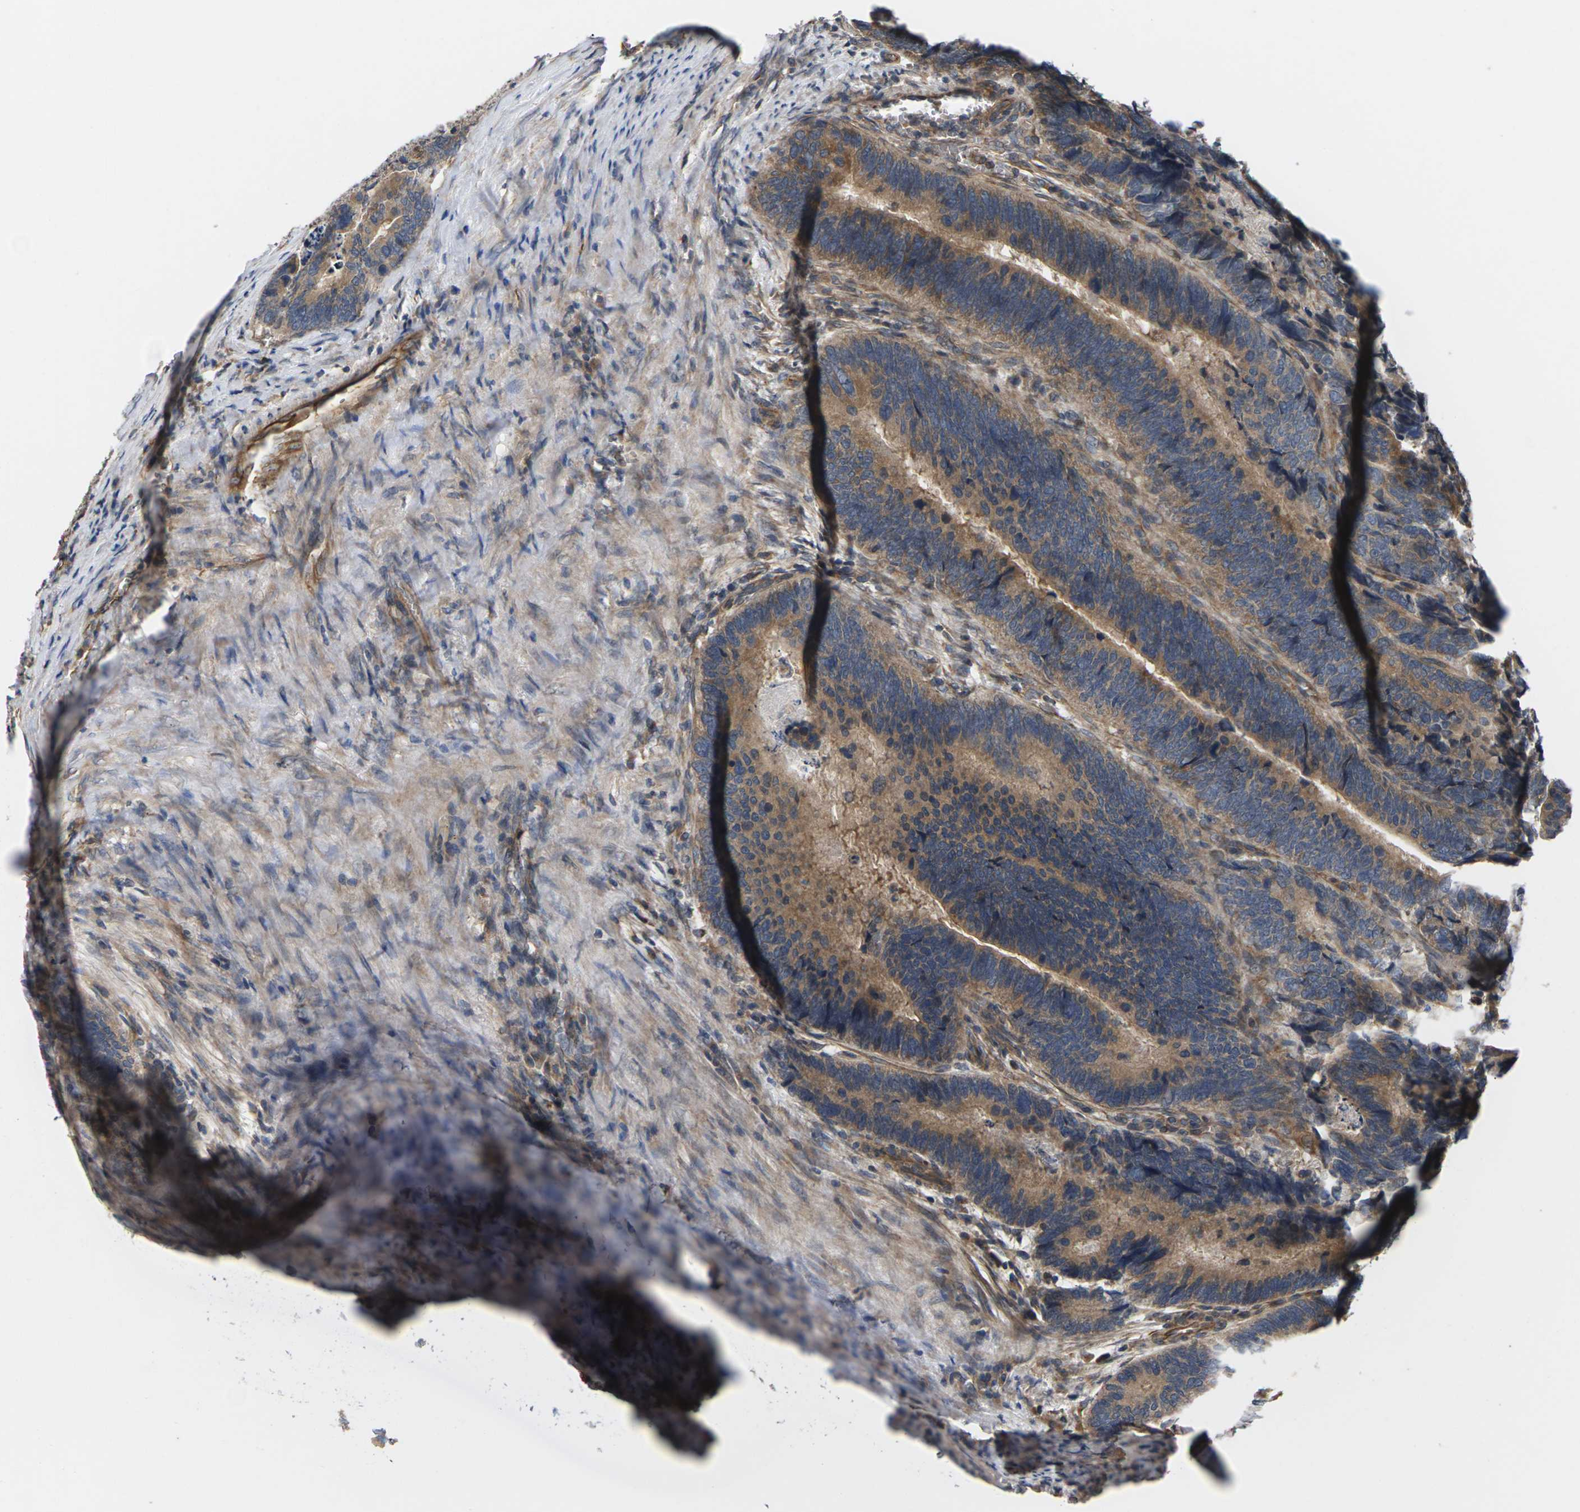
{"staining": {"intensity": "moderate", "quantity": ">75%", "location": "cytoplasmic/membranous"}, "tissue": "colorectal cancer", "cell_type": "Tumor cells", "image_type": "cancer", "snomed": [{"axis": "morphology", "description": "Adenocarcinoma, NOS"}, {"axis": "topography", "description": "Colon"}], "caption": "The micrograph reveals a brown stain indicating the presence of a protein in the cytoplasmic/membranous of tumor cells in adenocarcinoma (colorectal). (Brightfield microscopy of DAB IHC at high magnification).", "gene": "DKK2", "patient": {"sex": "male", "age": 72}}